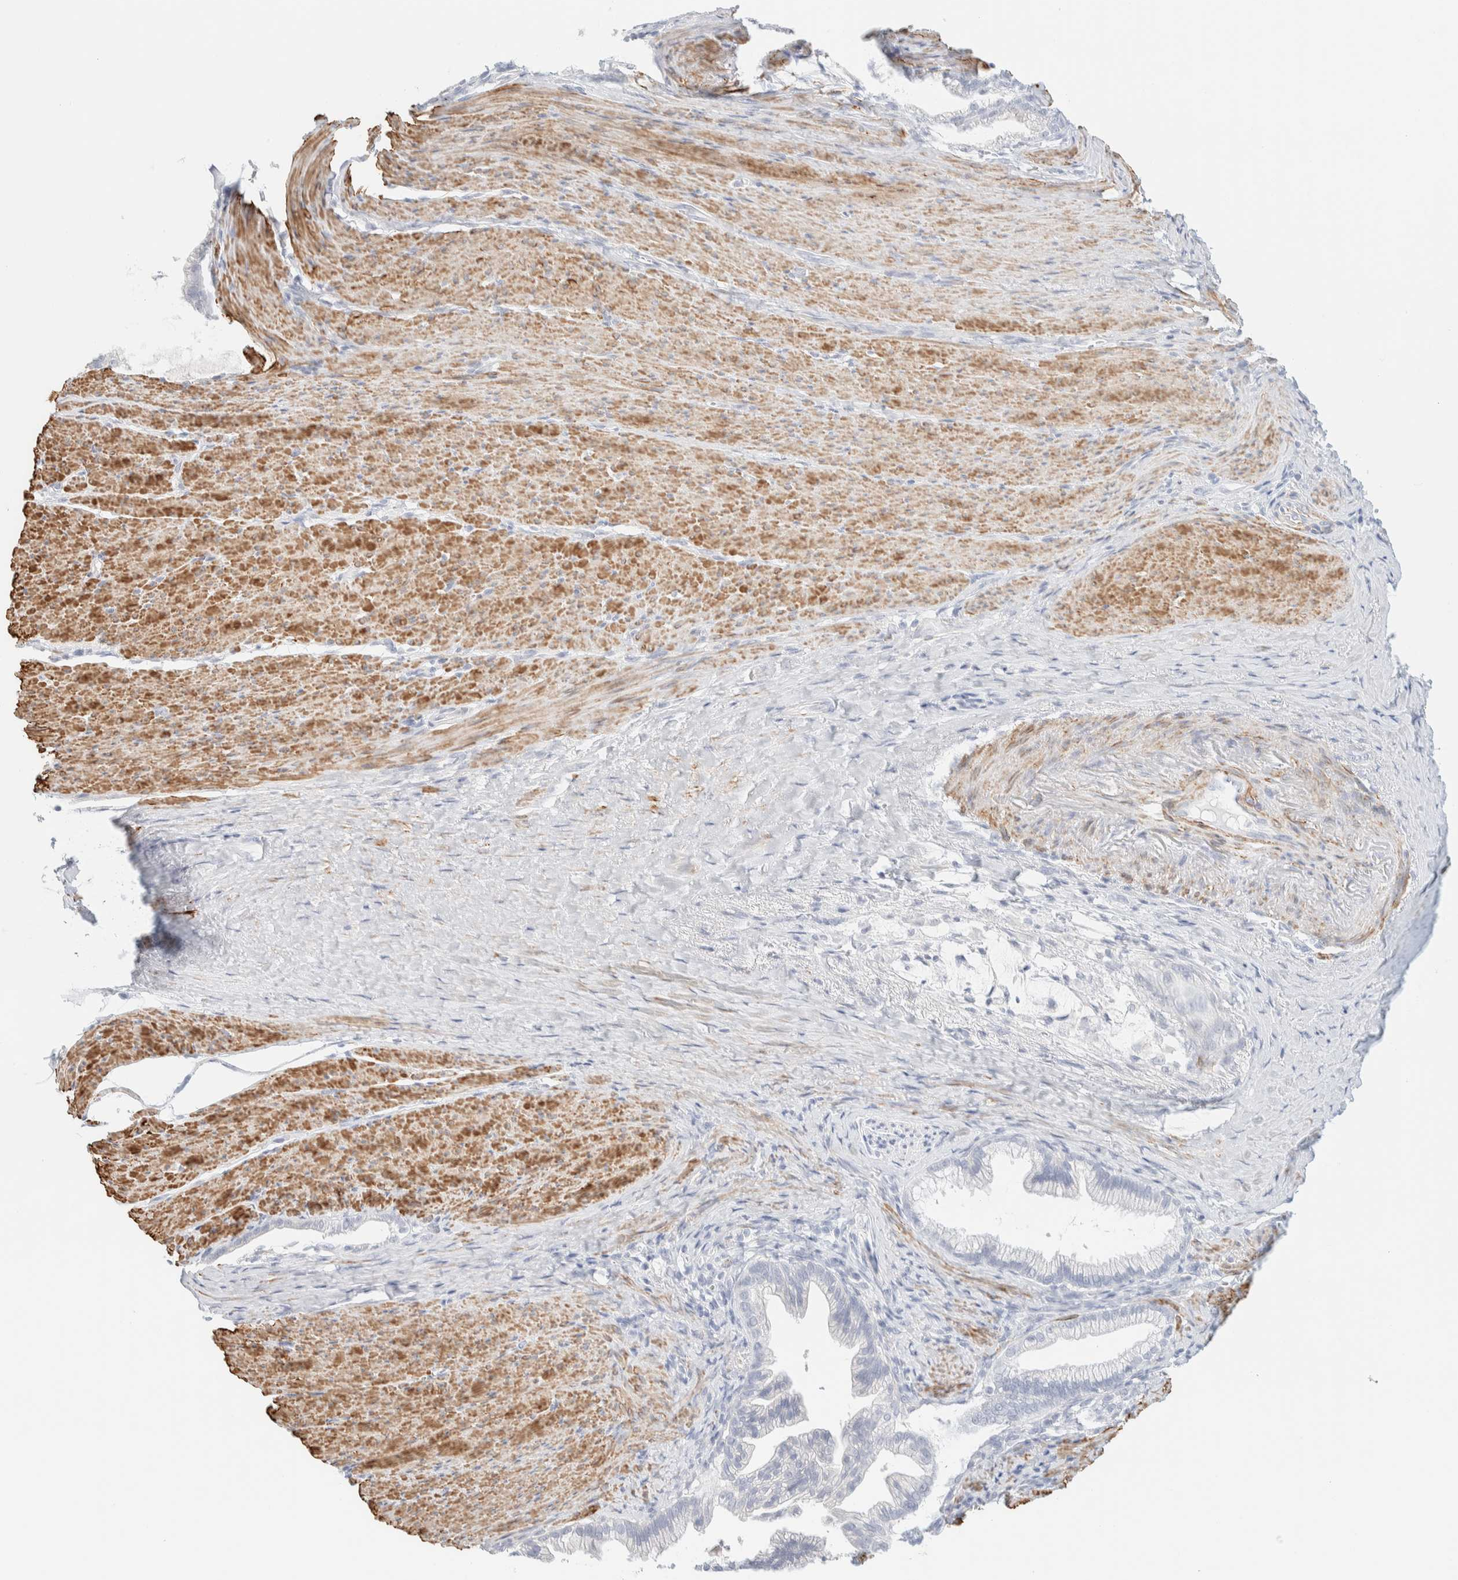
{"staining": {"intensity": "negative", "quantity": "none", "location": "none"}, "tissue": "pancreatic cancer", "cell_type": "Tumor cells", "image_type": "cancer", "snomed": [{"axis": "morphology", "description": "Adenocarcinoma, NOS"}, {"axis": "topography", "description": "Pancreas"}], "caption": "This is an immunohistochemistry image of adenocarcinoma (pancreatic). There is no positivity in tumor cells.", "gene": "AFMID", "patient": {"sex": "male", "age": 69}}